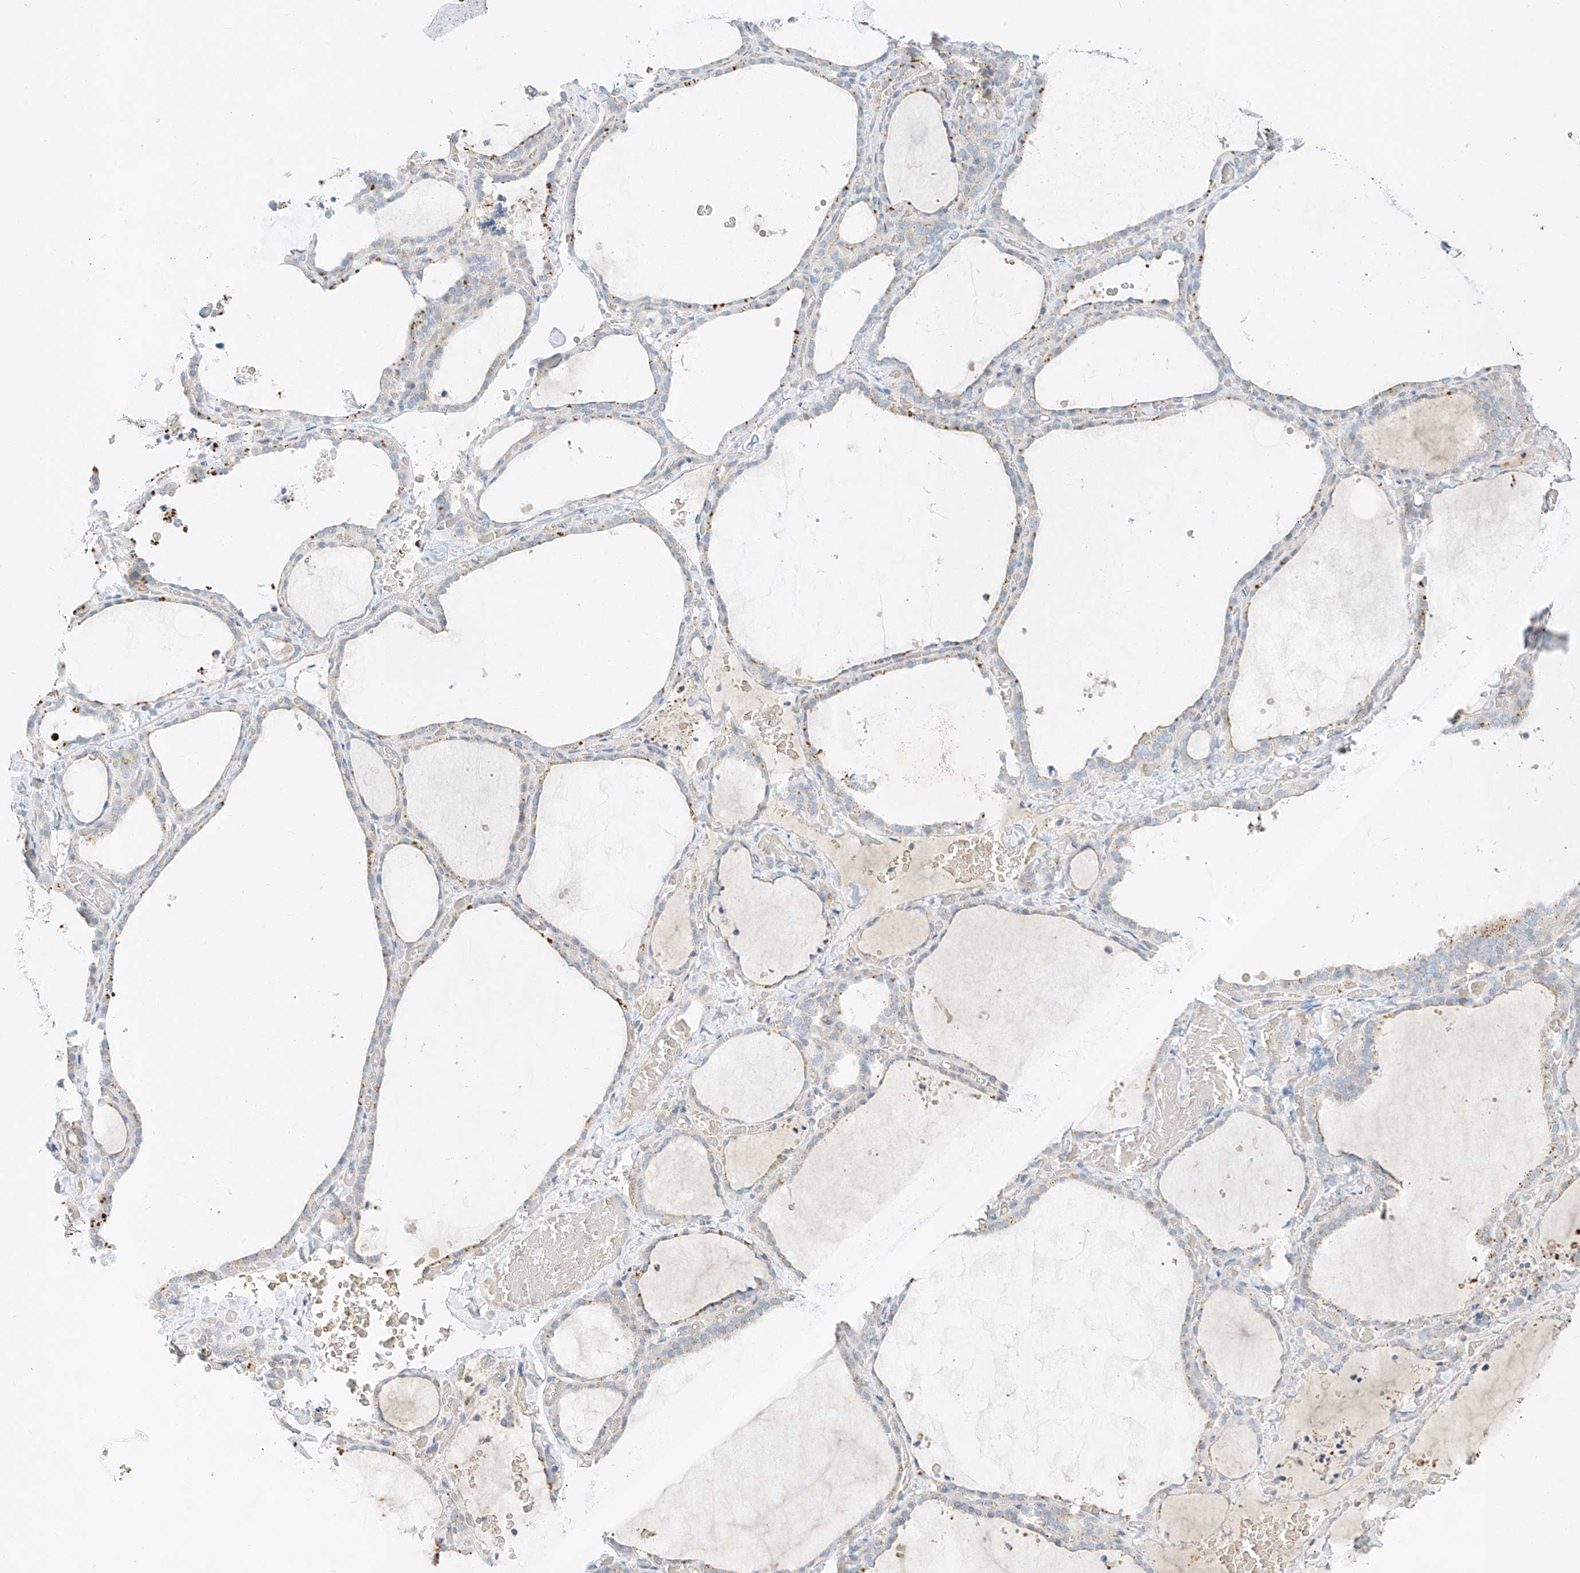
{"staining": {"intensity": "moderate", "quantity": "<25%", "location": "cytoplasmic/membranous"}, "tissue": "thyroid gland", "cell_type": "Glandular cells", "image_type": "normal", "snomed": [{"axis": "morphology", "description": "Normal tissue, NOS"}, {"axis": "topography", "description": "Thyroid gland"}], "caption": "A brown stain shows moderate cytoplasmic/membranous expression of a protein in glandular cells of benign thyroid gland. (Brightfield microscopy of DAB IHC at high magnification).", "gene": "SYTL3", "patient": {"sex": "female", "age": 22}}